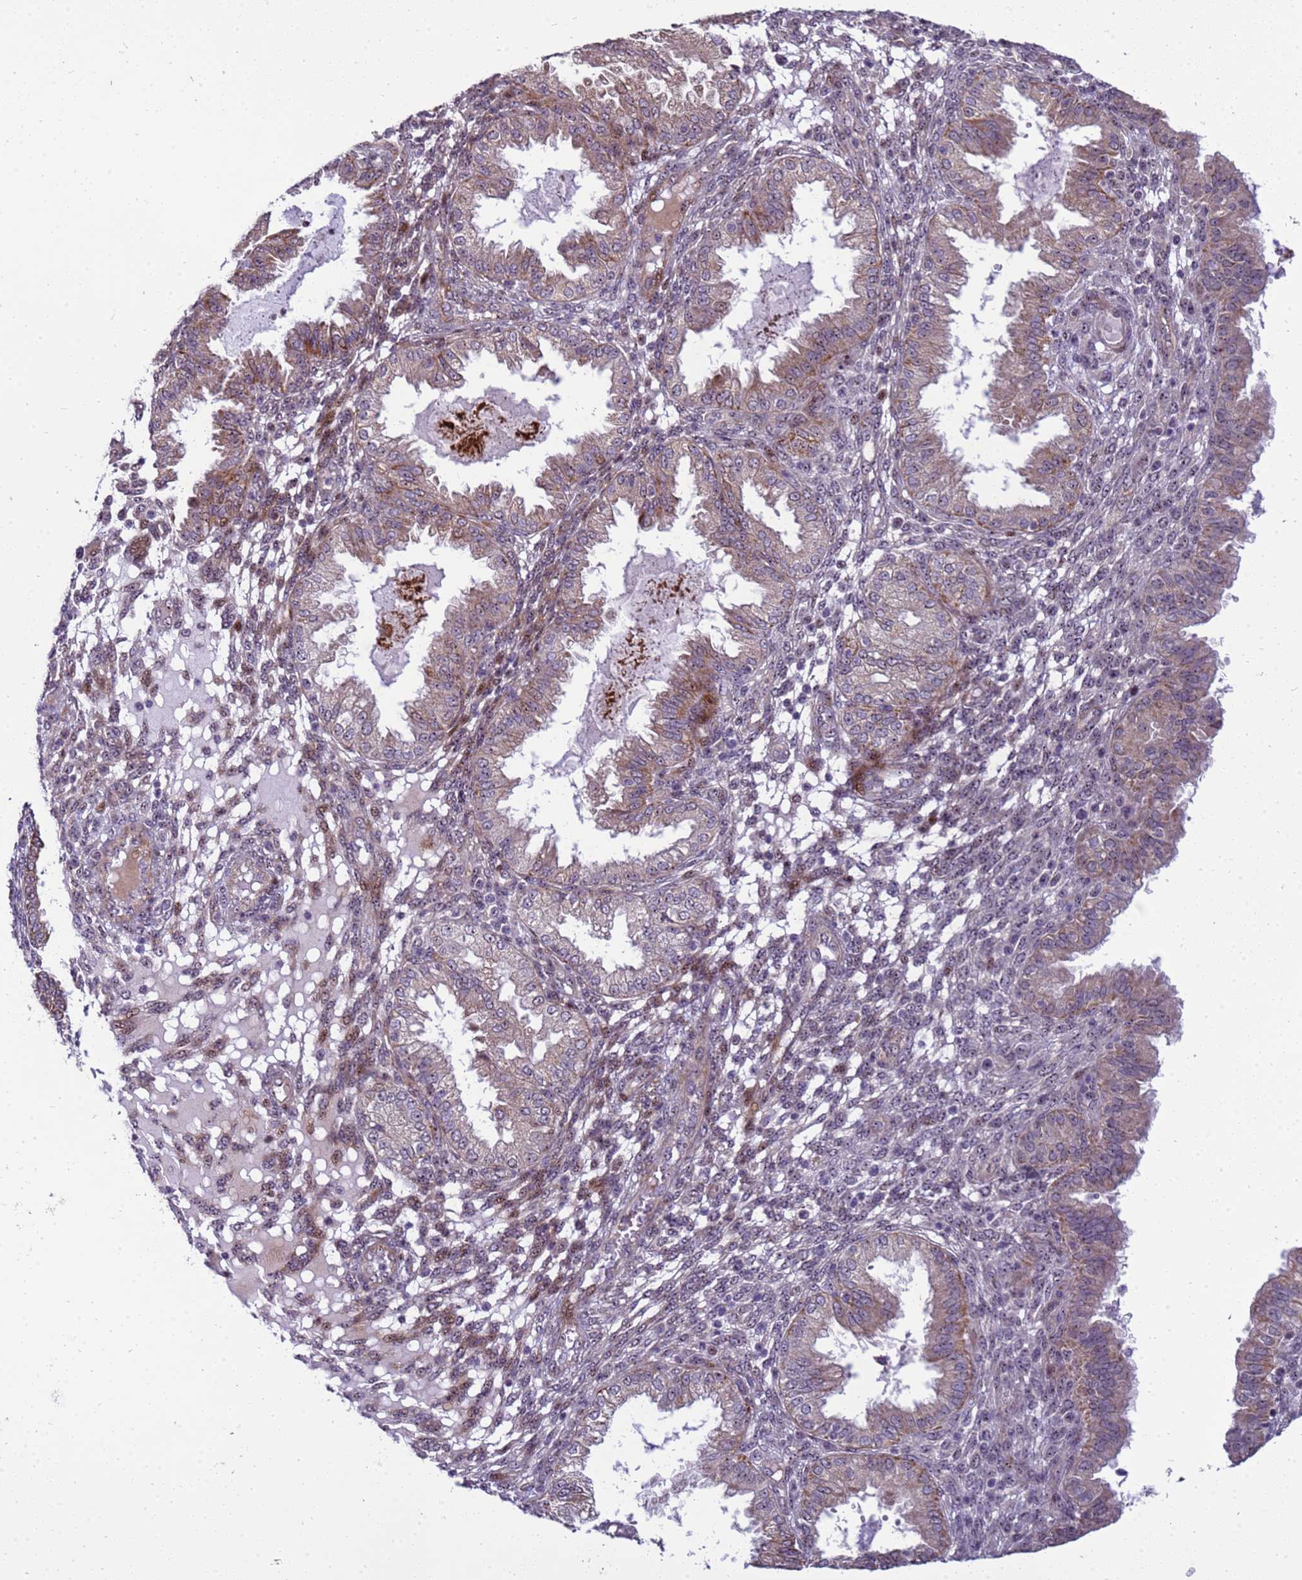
{"staining": {"intensity": "moderate", "quantity": "<25%", "location": "cytoplasmic/membranous"}, "tissue": "endometrium", "cell_type": "Cells in endometrial stroma", "image_type": "normal", "snomed": [{"axis": "morphology", "description": "Normal tissue, NOS"}, {"axis": "topography", "description": "Endometrium"}], "caption": "Protein staining reveals moderate cytoplasmic/membranous staining in approximately <25% of cells in endometrial stroma in unremarkable endometrium.", "gene": "RSPO1", "patient": {"sex": "female", "age": 33}}